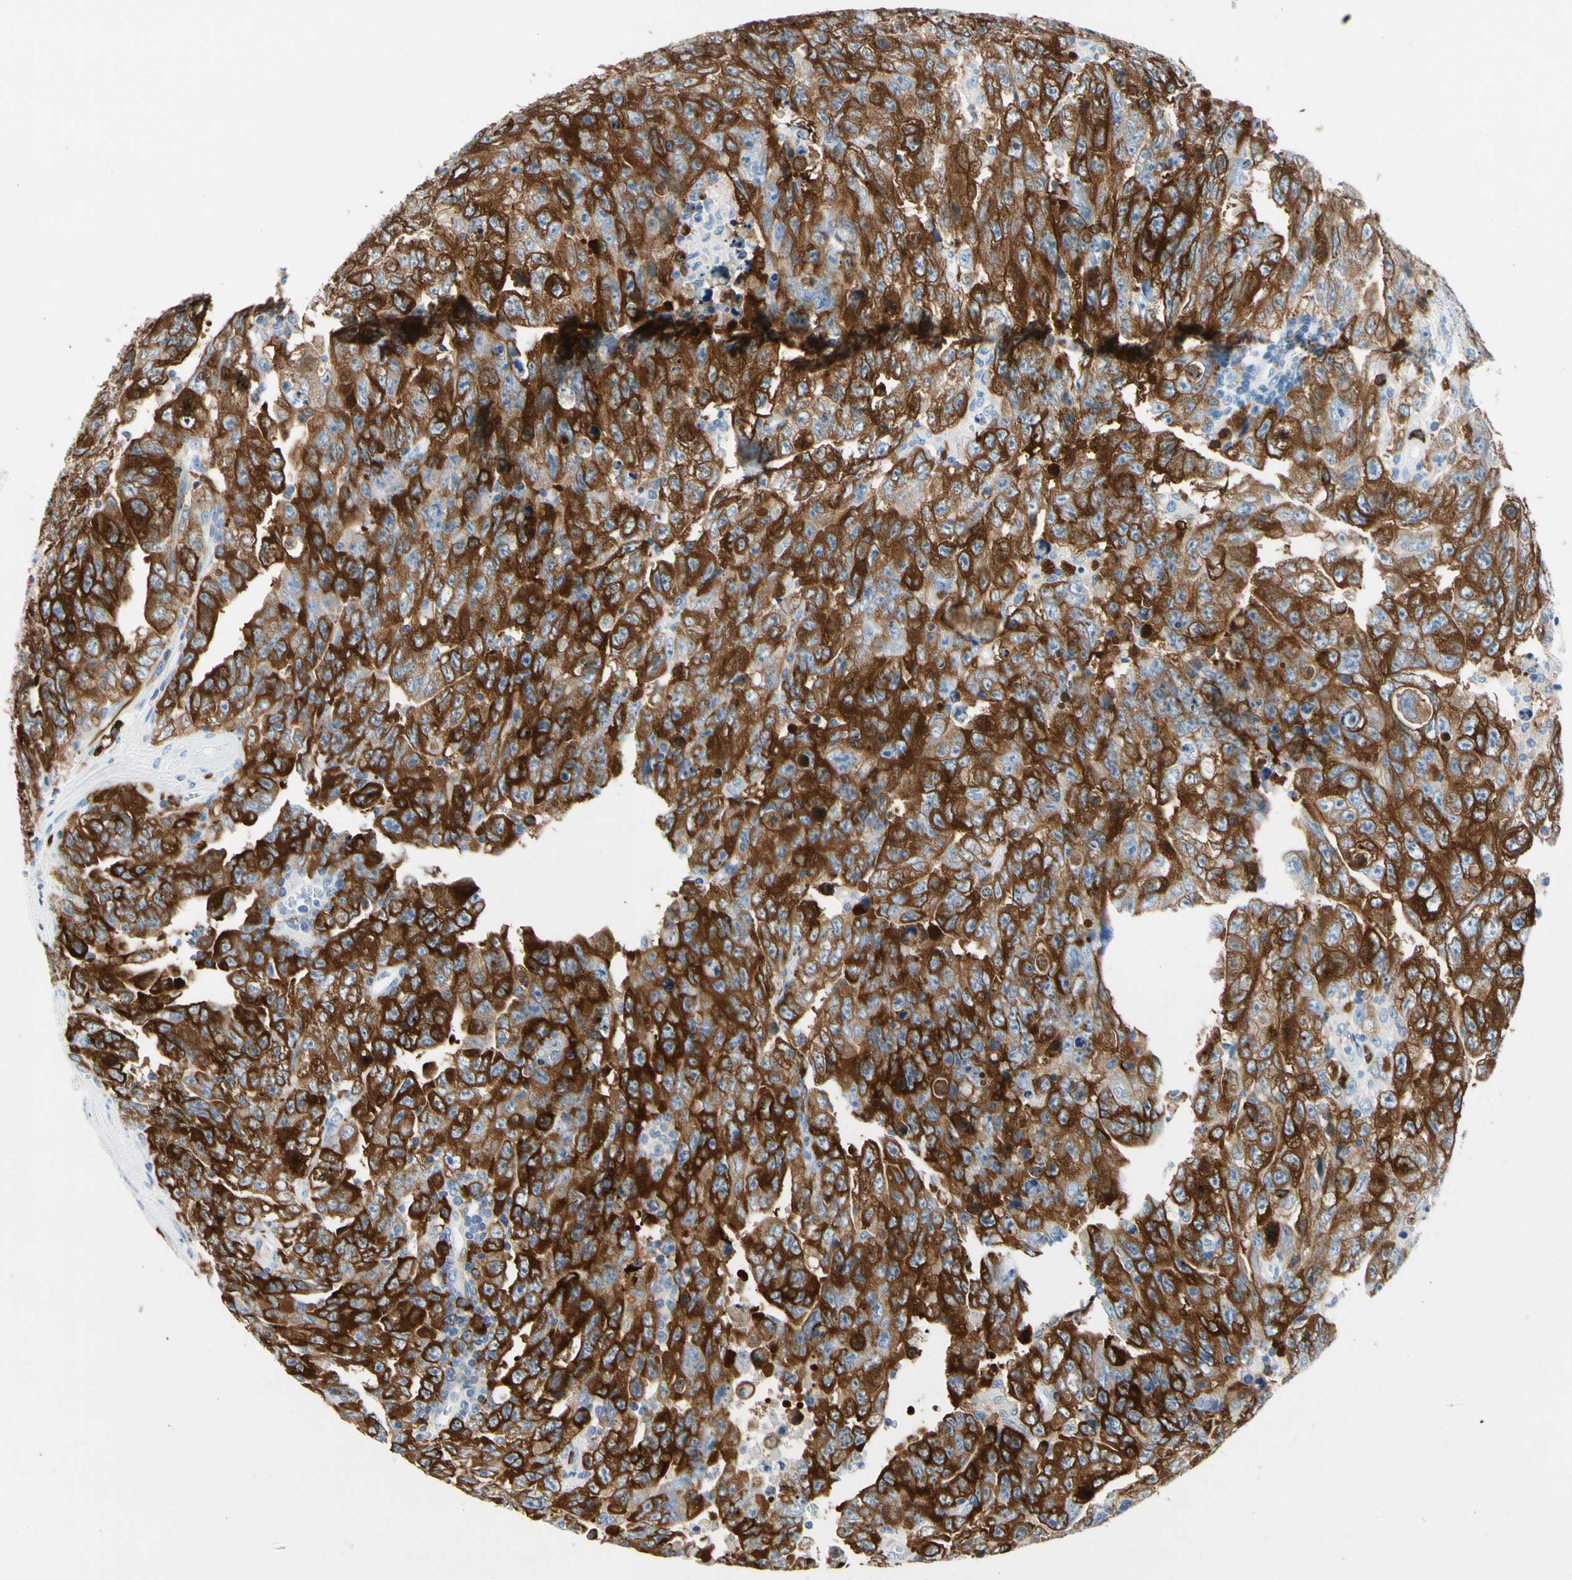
{"staining": {"intensity": "strong", "quantity": ">75%", "location": "cytoplasmic/membranous"}, "tissue": "testis cancer", "cell_type": "Tumor cells", "image_type": "cancer", "snomed": [{"axis": "morphology", "description": "Carcinoma, Embryonal, NOS"}, {"axis": "topography", "description": "Testis"}], "caption": "Embryonal carcinoma (testis) was stained to show a protein in brown. There is high levels of strong cytoplasmic/membranous staining in approximately >75% of tumor cells.", "gene": "TACC3", "patient": {"sex": "male", "age": 28}}